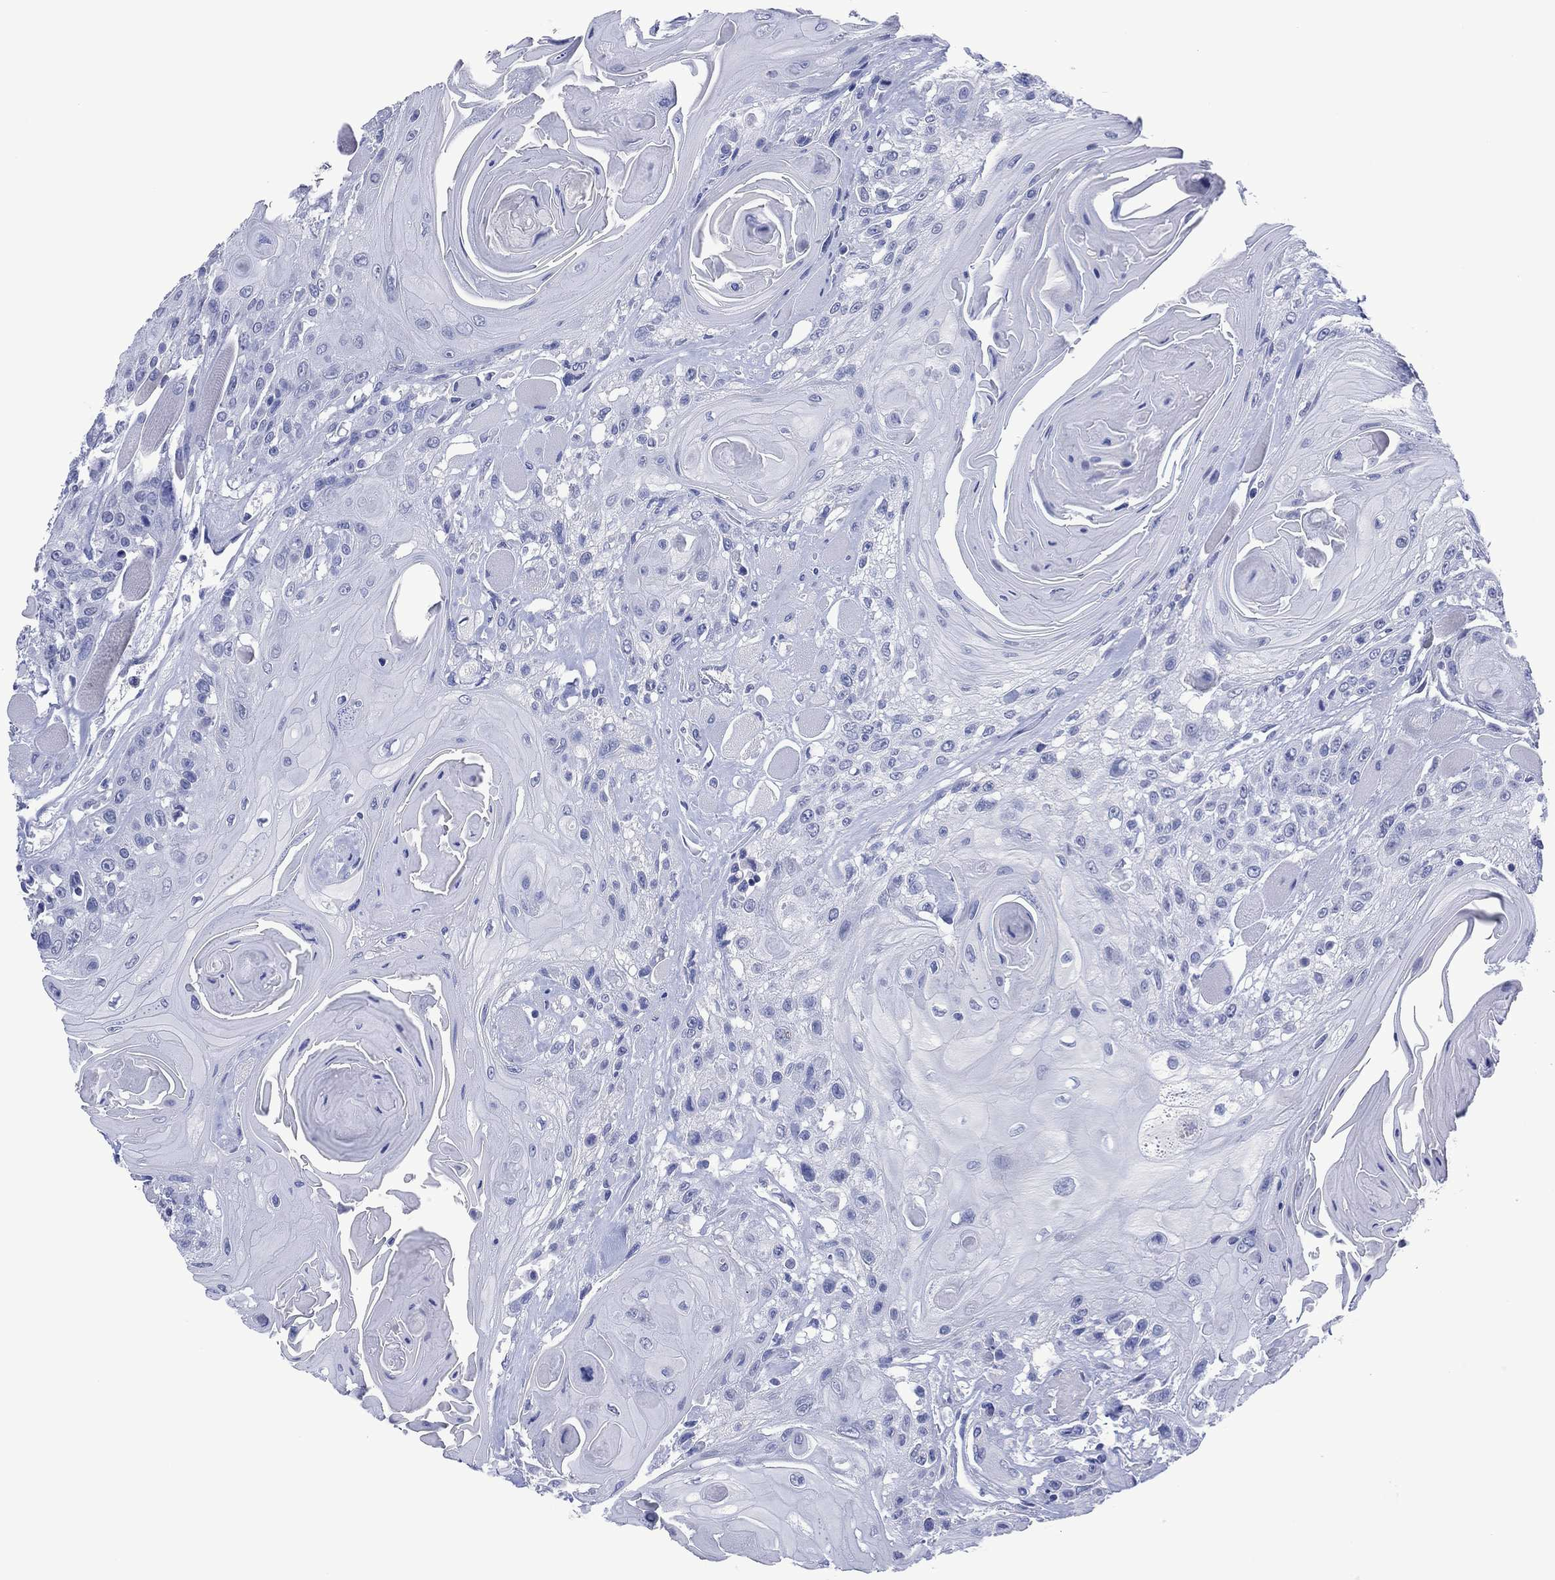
{"staining": {"intensity": "negative", "quantity": "none", "location": "none"}, "tissue": "head and neck cancer", "cell_type": "Tumor cells", "image_type": "cancer", "snomed": [{"axis": "morphology", "description": "Squamous cell carcinoma, NOS"}, {"axis": "topography", "description": "Head-Neck"}], "caption": "A high-resolution photomicrograph shows IHC staining of head and neck squamous cell carcinoma, which shows no significant staining in tumor cells.", "gene": "UTF1", "patient": {"sex": "female", "age": 59}}